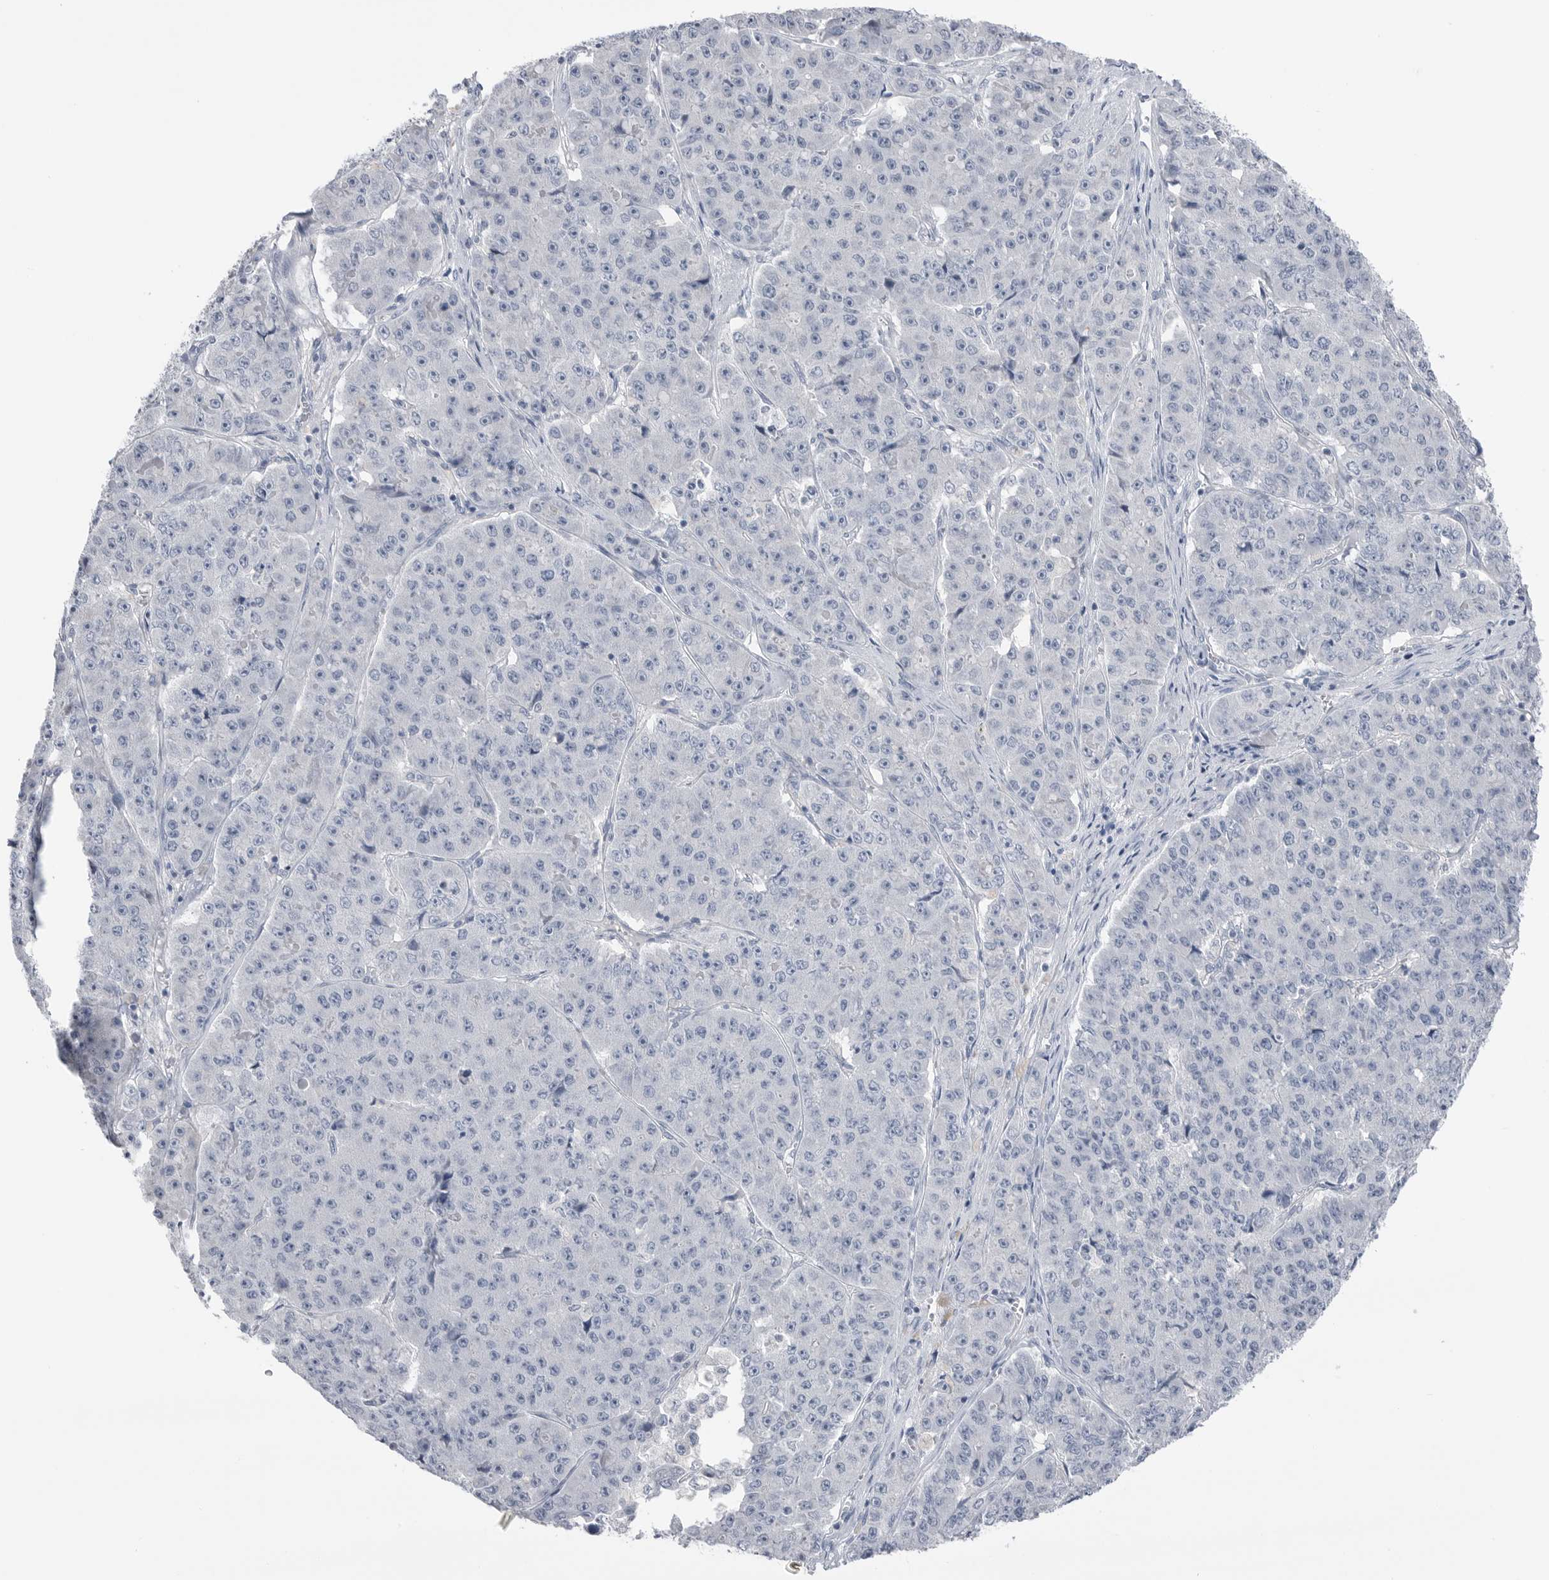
{"staining": {"intensity": "negative", "quantity": "none", "location": "none"}, "tissue": "pancreatic cancer", "cell_type": "Tumor cells", "image_type": "cancer", "snomed": [{"axis": "morphology", "description": "Adenocarcinoma, NOS"}, {"axis": "topography", "description": "Pancreas"}], "caption": "Immunohistochemistry photomicrograph of human pancreatic adenocarcinoma stained for a protein (brown), which displays no staining in tumor cells.", "gene": "ABHD12", "patient": {"sex": "male", "age": 50}}